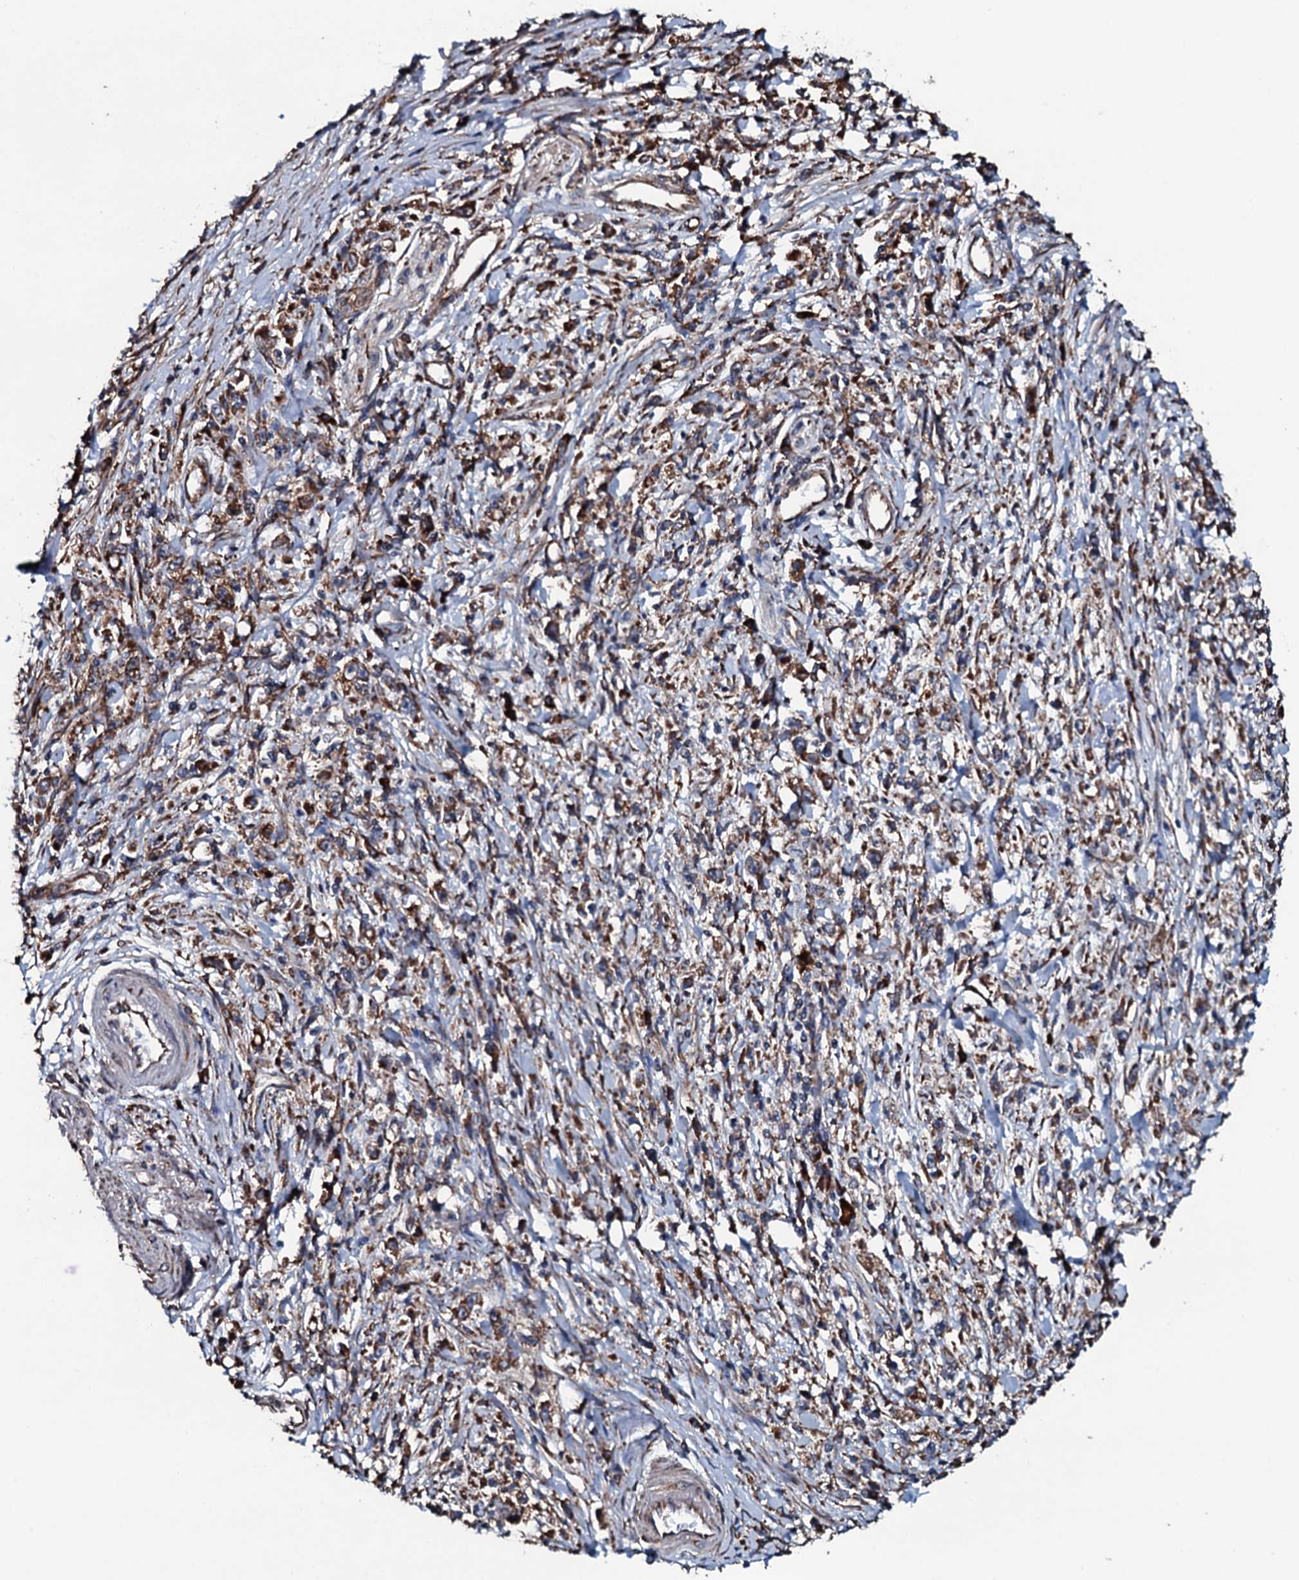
{"staining": {"intensity": "weak", "quantity": ">75%", "location": "cytoplasmic/membranous"}, "tissue": "stomach cancer", "cell_type": "Tumor cells", "image_type": "cancer", "snomed": [{"axis": "morphology", "description": "Adenocarcinoma, NOS"}, {"axis": "topography", "description": "Stomach"}], "caption": "Protein analysis of stomach cancer tissue reveals weak cytoplasmic/membranous positivity in approximately >75% of tumor cells. (Brightfield microscopy of DAB IHC at high magnification).", "gene": "RAB12", "patient": {"sex": "female", "age": 59}}